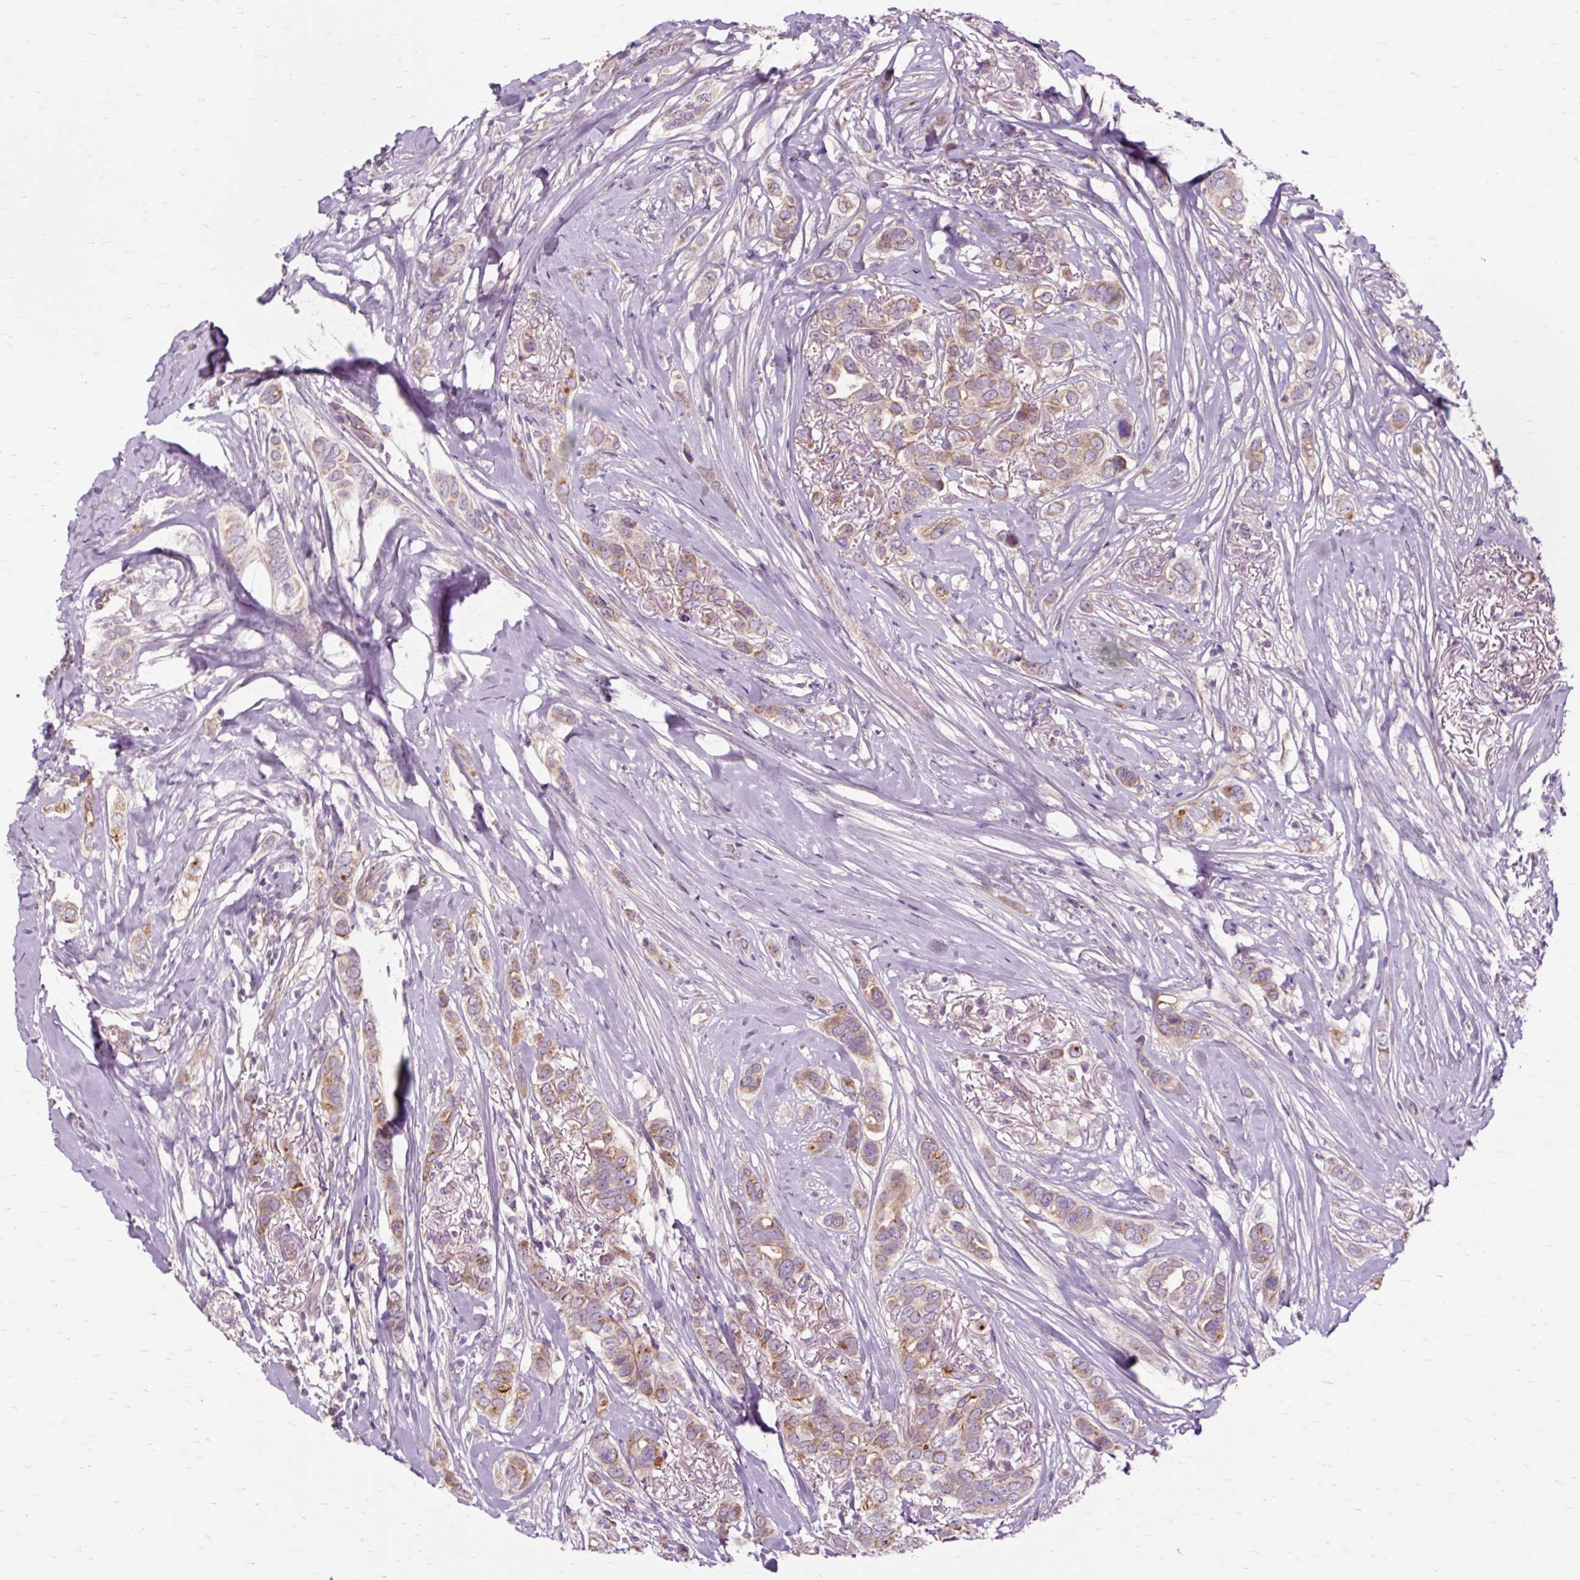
{"staining": {"intensity": "moderate", "quantity": ">75%", "location": "cytoplasmic/membranous"}, "tissue": "breast cancer", "cell_type": "Tumor cells", "image_type": "cancer", "snomed": [{"axis": "morphology", "description": "Lobular carcinoma"}, {"axis": "topography", "description": "Breast"}], "caption": "Immunohistochemistry of human breast cancer (lobular carcinoma) reveals medium levels of moderate cytoplasmic/membranous expression in about >75% of tumor cells.", "gene": "PDZD2", "patient": {"sex": "female", "age": 51}}